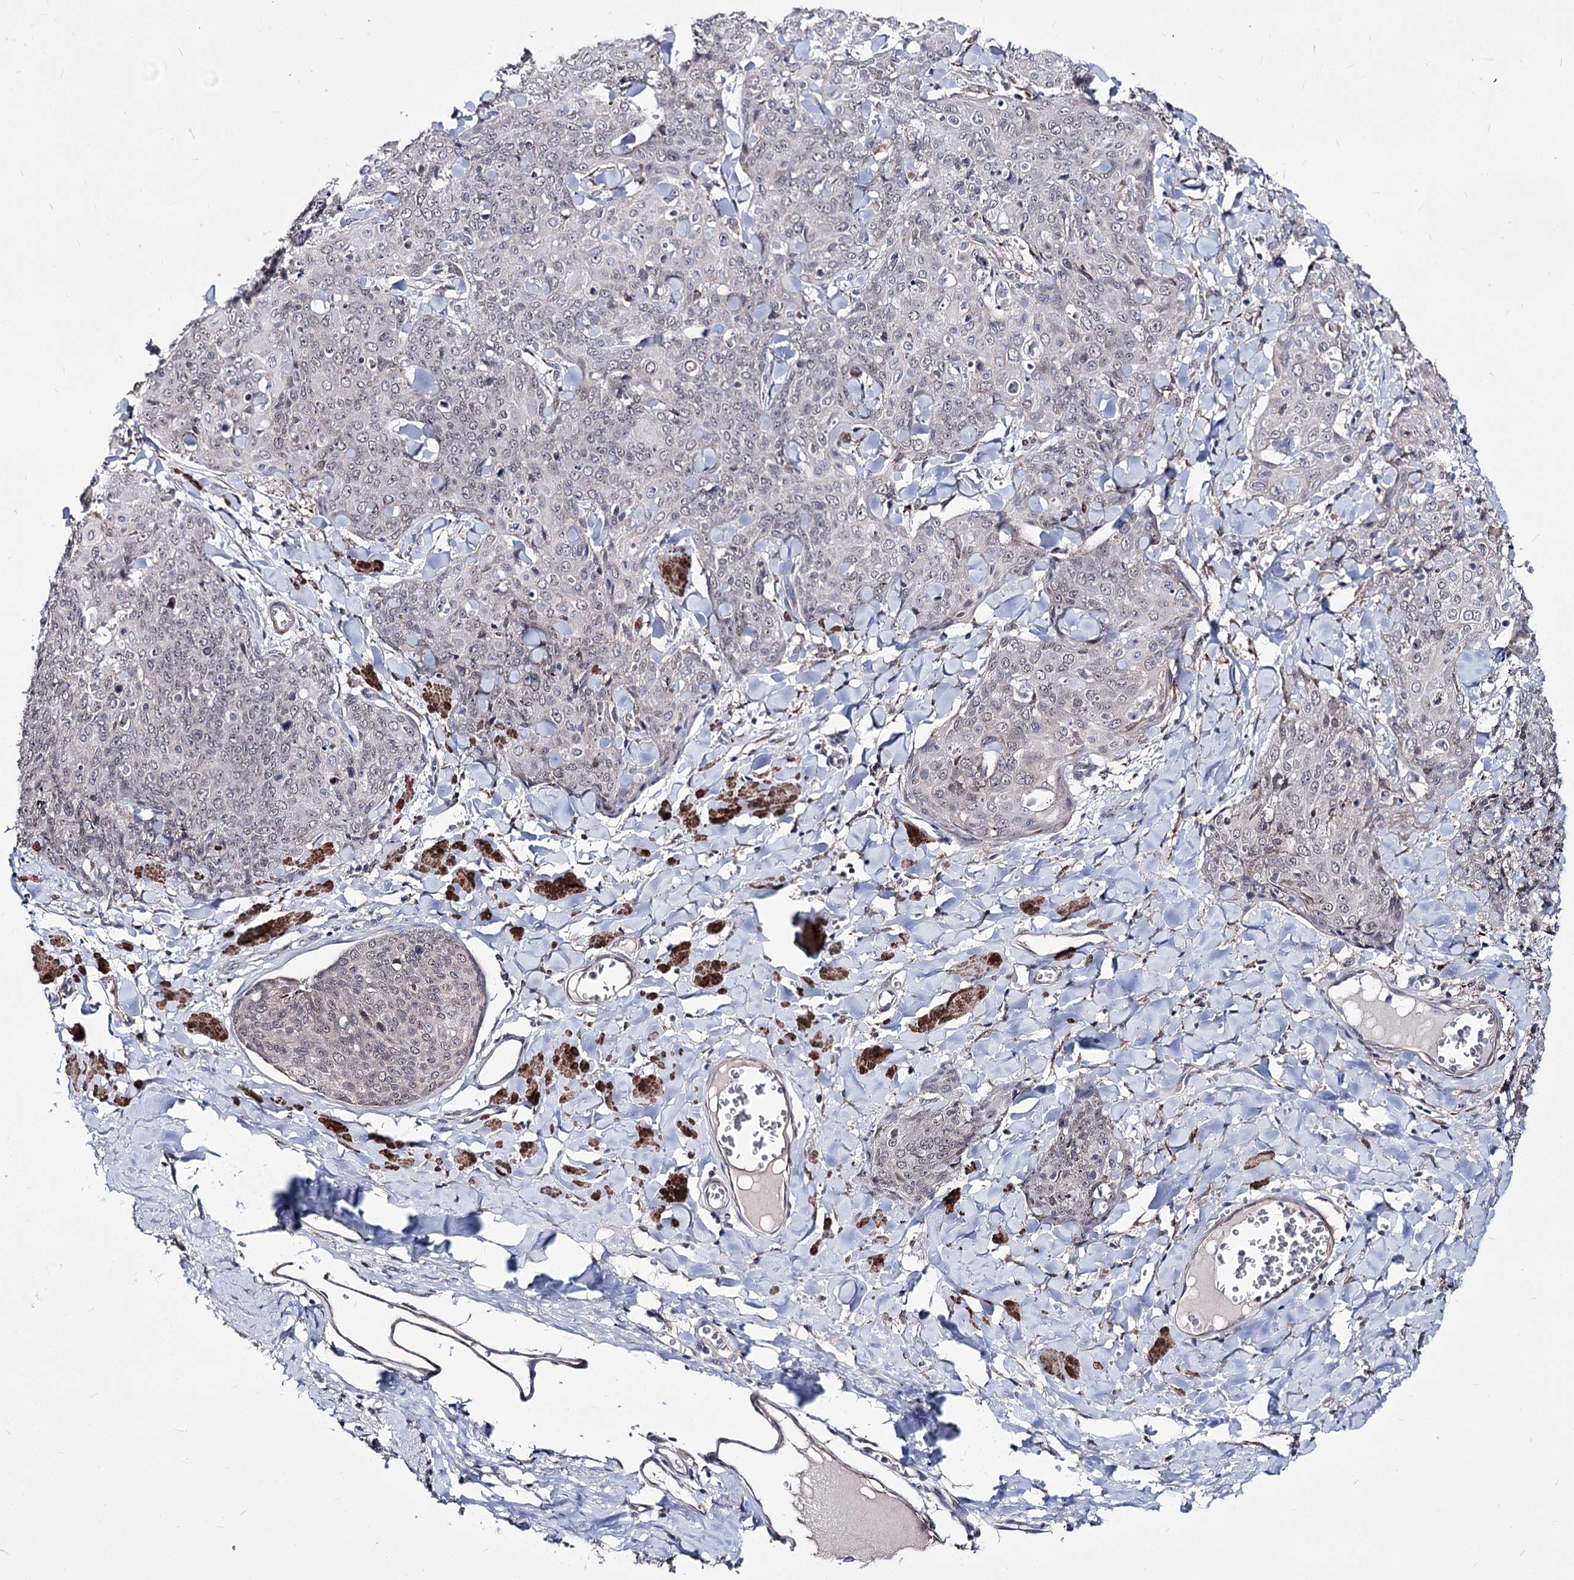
{"staining": {"intensity": "negative", "quantity": "none", "location": "none"}, "tissue": "skin cancer", "cell_type": "Tumor cells", "image_type": "cancer", "snomed": [{"axis": "morphology", "description": "Squamous cell carcinoma, NOS"}, {"axis": "topography", "description": "Skin"}, {"axis": "topography", "description": "Vulva"}], "caption": "Micrograph shows no protein staining in tumor cells of skin squamous cell carcinoma tissue.", "gene": "PPRC1", "patient": {"sex": "female", "age": 85}}